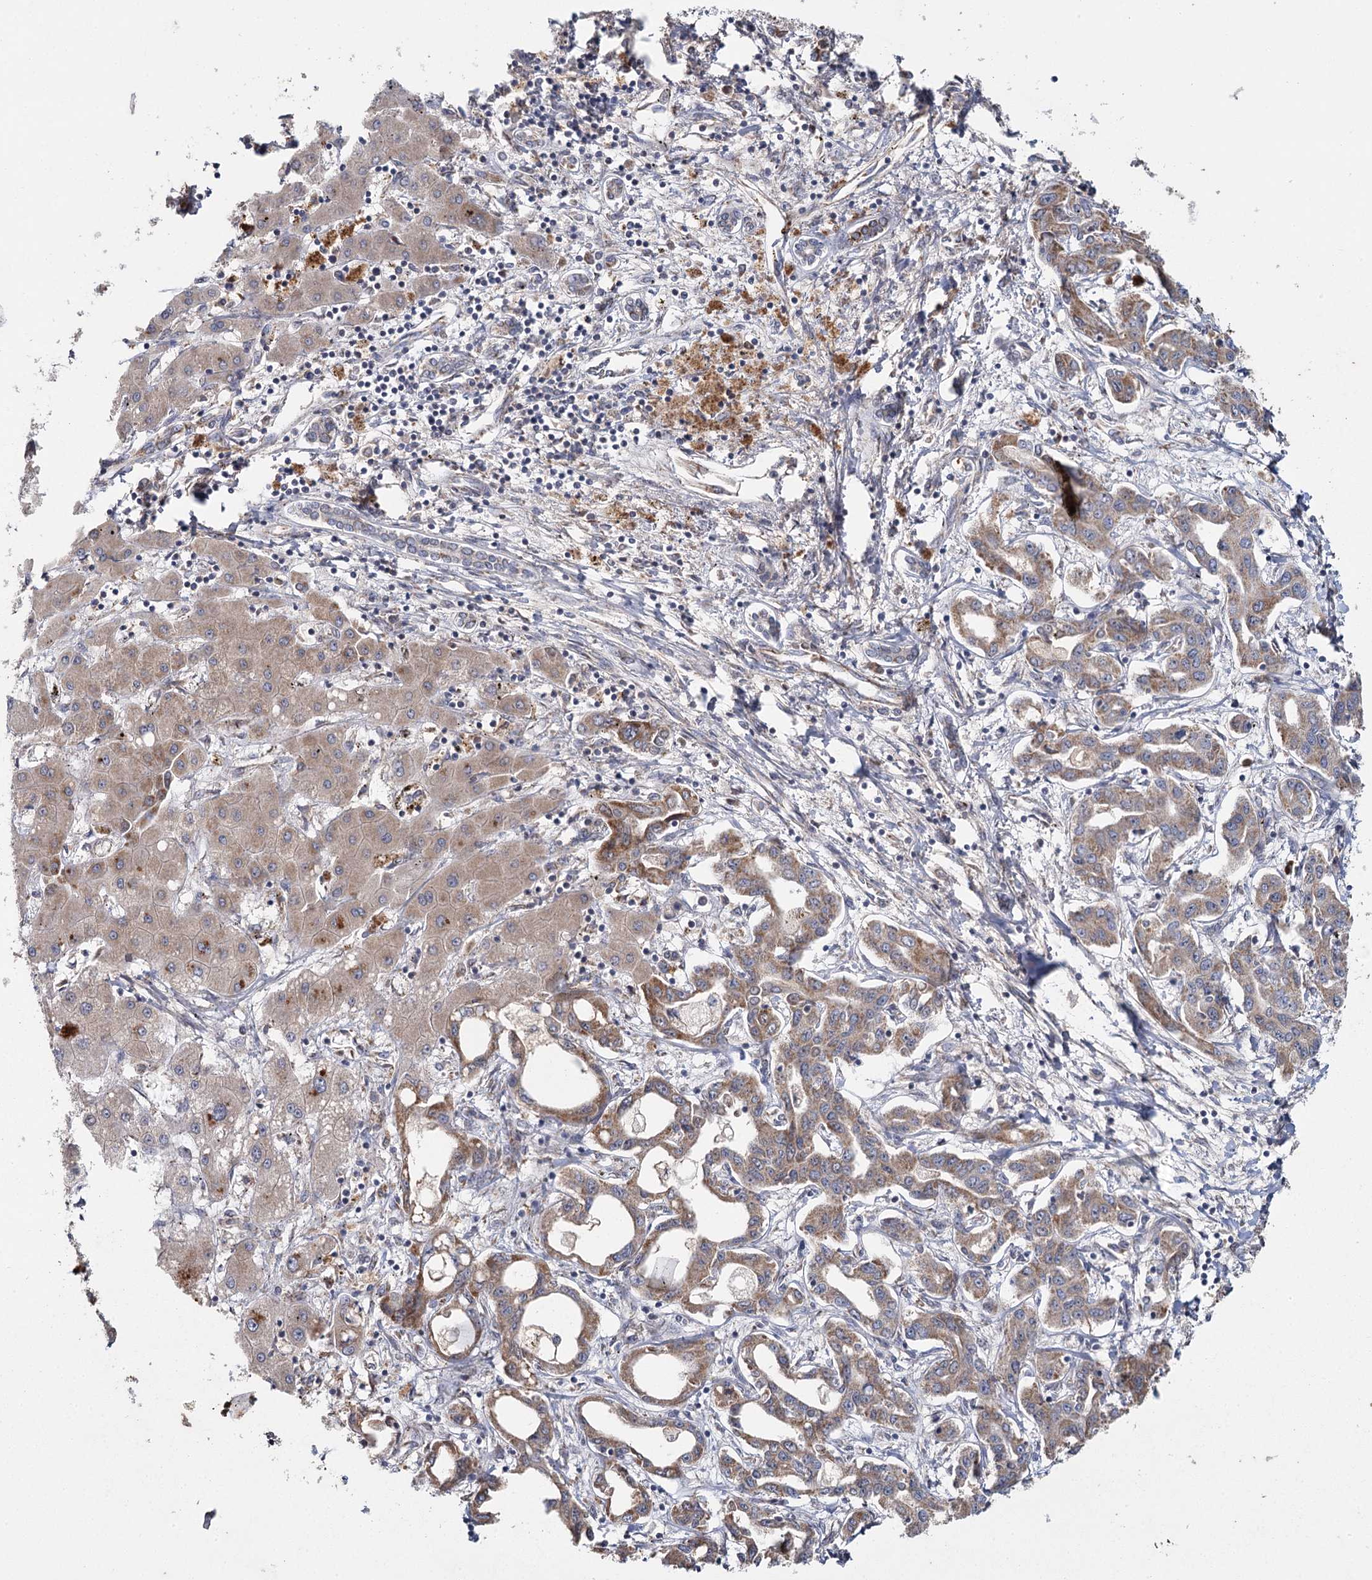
{"staining": {"intensity": "moderate", "quantity": ">75%", "location": "cytoplasmic/membranous"}, "tissue": "liver cancer", "cell_type": "Tumor cells", "image_type": "cancer", "snomed": [{"axis": "morphology", "description": "Cholangiocarcinoma"}, {"axis": "topography", "description": "Liver"}], "caption": "Moderate cytoplasmic/membranous positivity is present in approximately >75% of tumor cells in liver cholangiocarcinoma. (DAB = brown stain, brightfield microscopy at high magnification).", "gene": "MRPL44", "patient": {"sex": "male", "age": 59}}